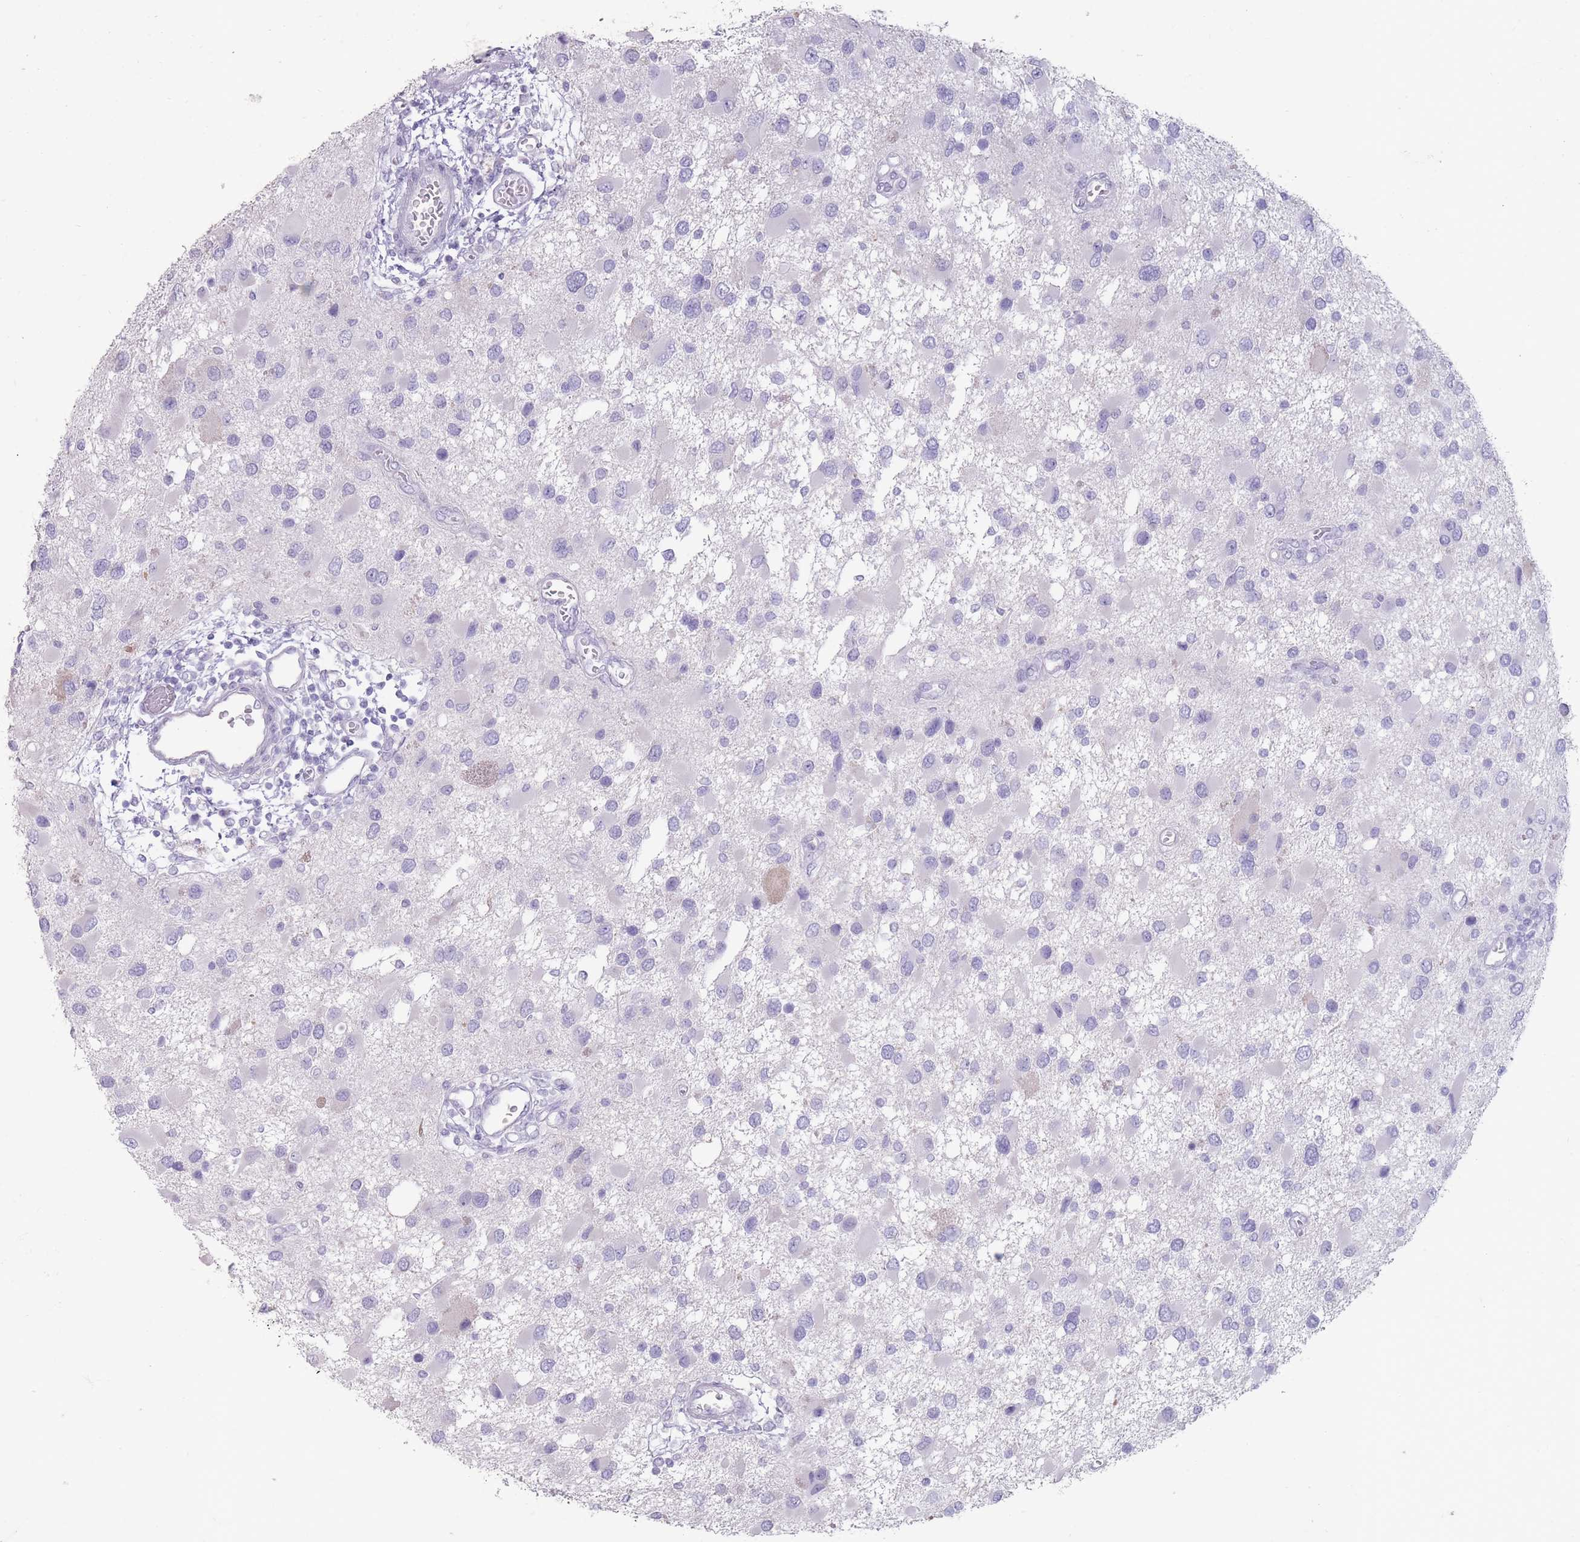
{"staining": {"intensity": "negative", "quantity": "none", "location": "none"}, "tissue": "glioma", "cell_type": "Tumor cells", "image_type": "cancer", "snomed": [{"axis": "morphology", "description": "Glioma, malignant, High grade"}, {"axis": "topography", "description": "Brain"}], "caption": "The micrograph exhibits no staining of tumor cells in glioma.", "gene": "RHBG", "patient": {"sex": "male", "age": 53}}